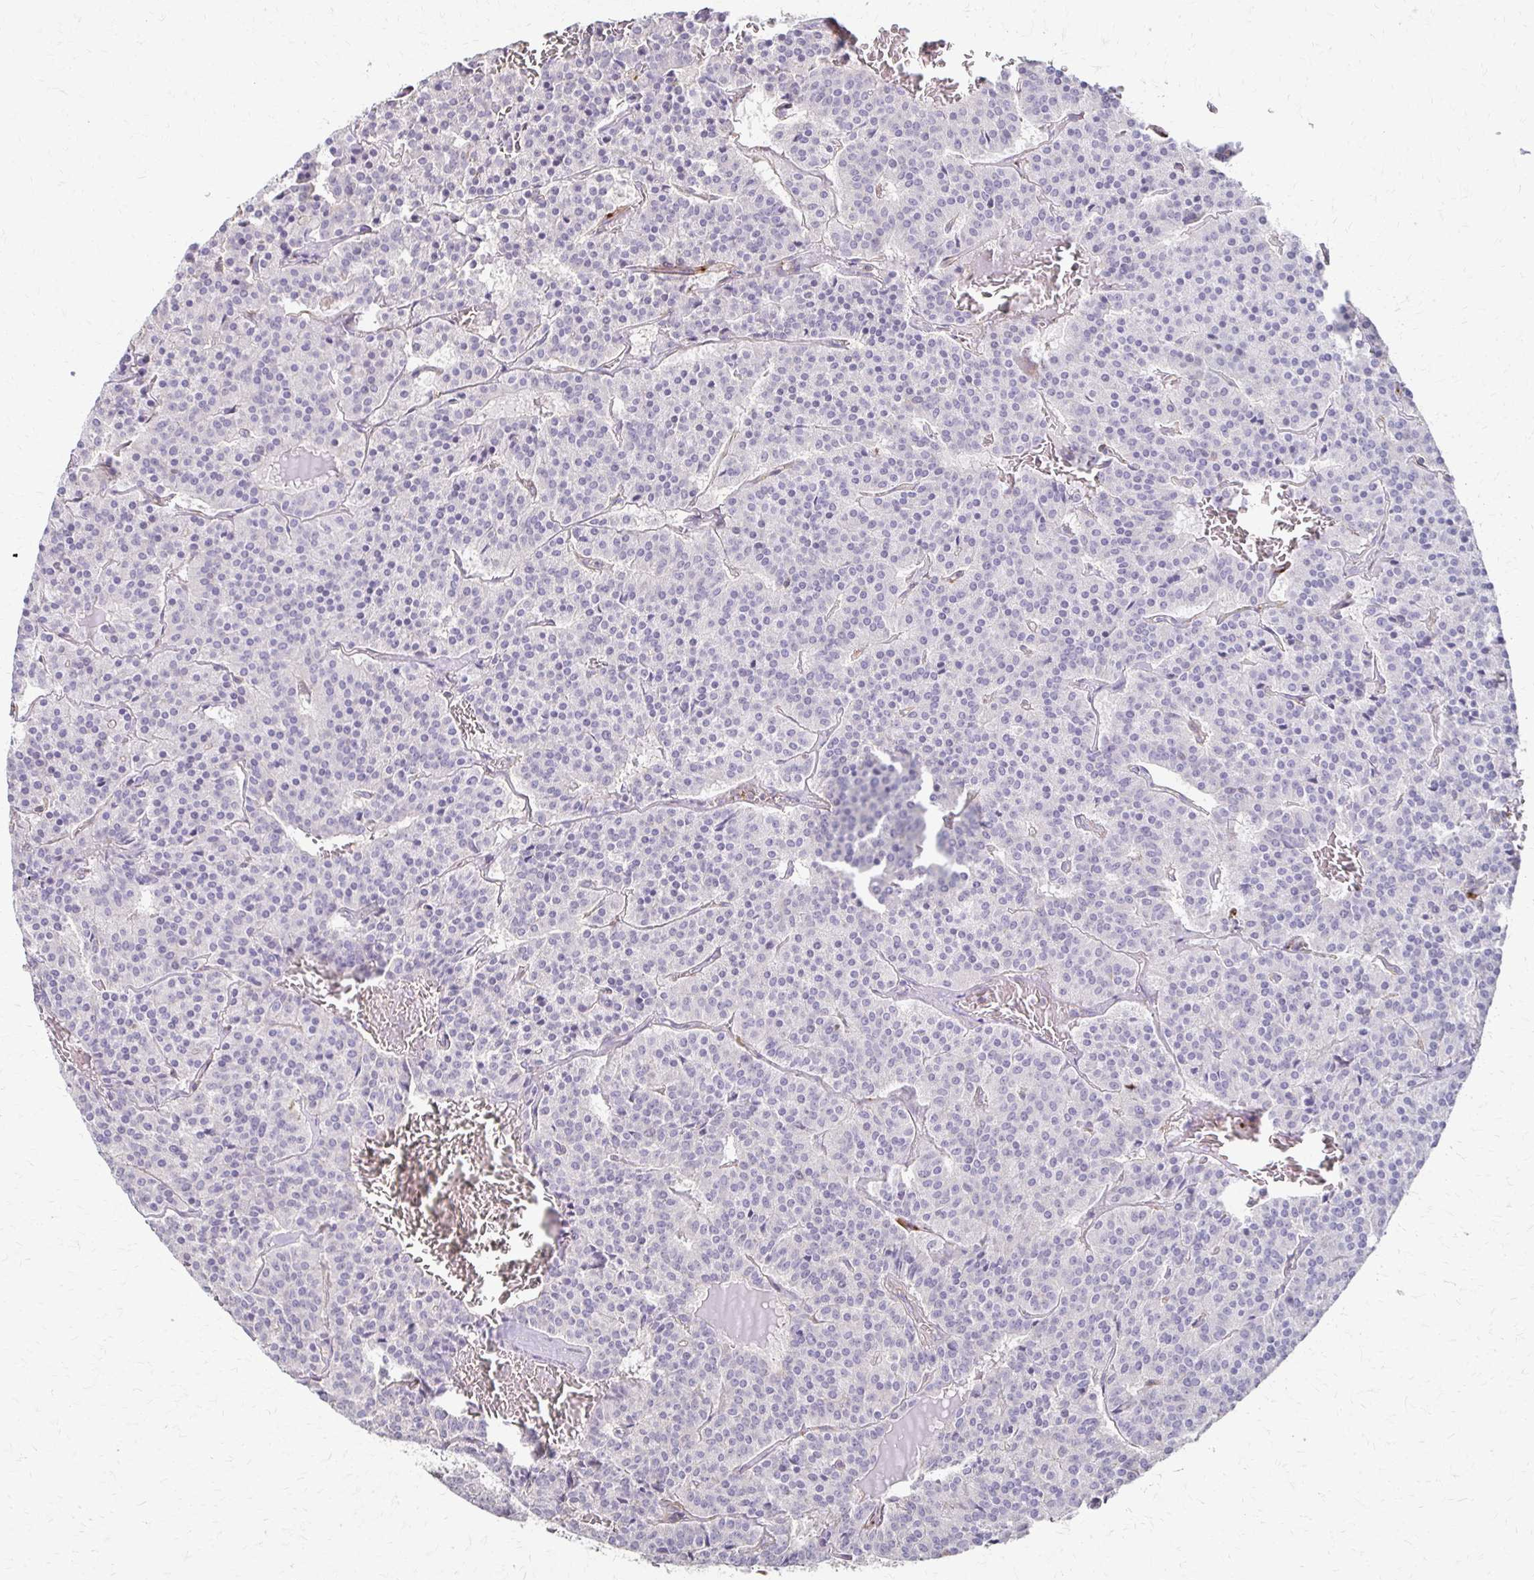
{"staining": {"intensity": "negative", "quantity": "none", "location": "none"}, "tissue": "carcinoid", "cell_type": "Tumor cells", "image_type": "cancer", "snomed": [{"axis": "morphology", "description": "Carcinoid, malignant, NOS"}, {"axis": "topography", "description": "Lung"}], "caption": "Tumor cells show no significant protein staining in carcinoid (malignant).", "gene": "C1QTNF7", "patient": {"sex": "male", "age": 70}}